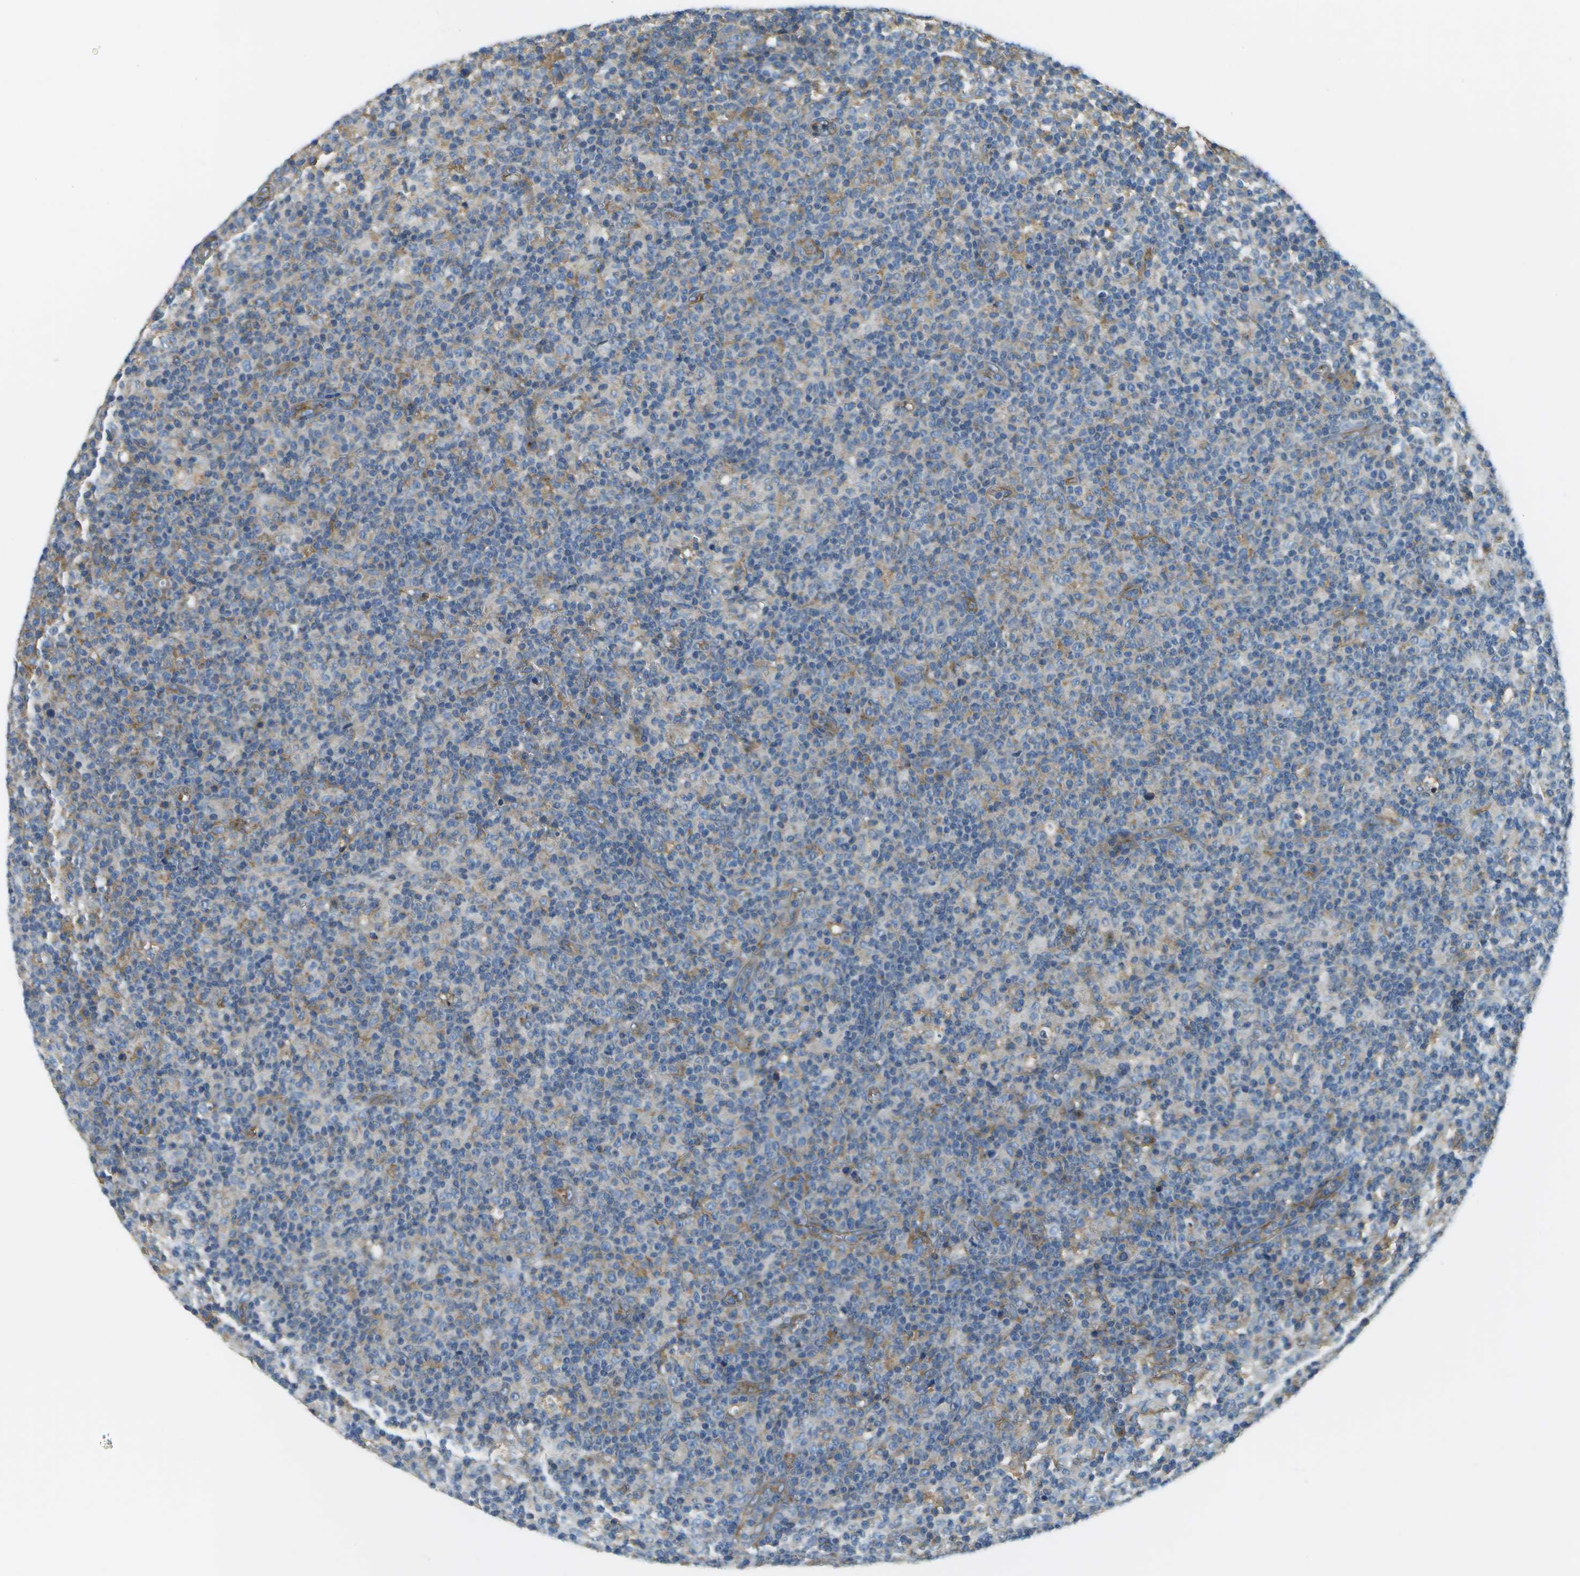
{"staining": {"intensity": "weak", "quantity": "25%-75%", "location": "cytoplasmic/membranous"}, "tissue": "lymph node", "cell_type": "Non-germinal center cells", "image_type": "normal", "snomed": [{"axis": "morphology", "description": "Normal tissue, NOS"}, {"axis": "morphology", "description": "Inflammation, NOS"}, {"axis": "topography", "description": "Lymph node"}], "caption": "High-magnification brightfield microscopy of normal lymph node stained with DAB (brown) and counterstained with hematoxylin (blue). non-germinal center cells exhibit weak cytoplasmic/membranous staining is identified in approximately25%-75% of cells.", "gene": "CLTC", "patient": {"sex": "male", "age": 55}}